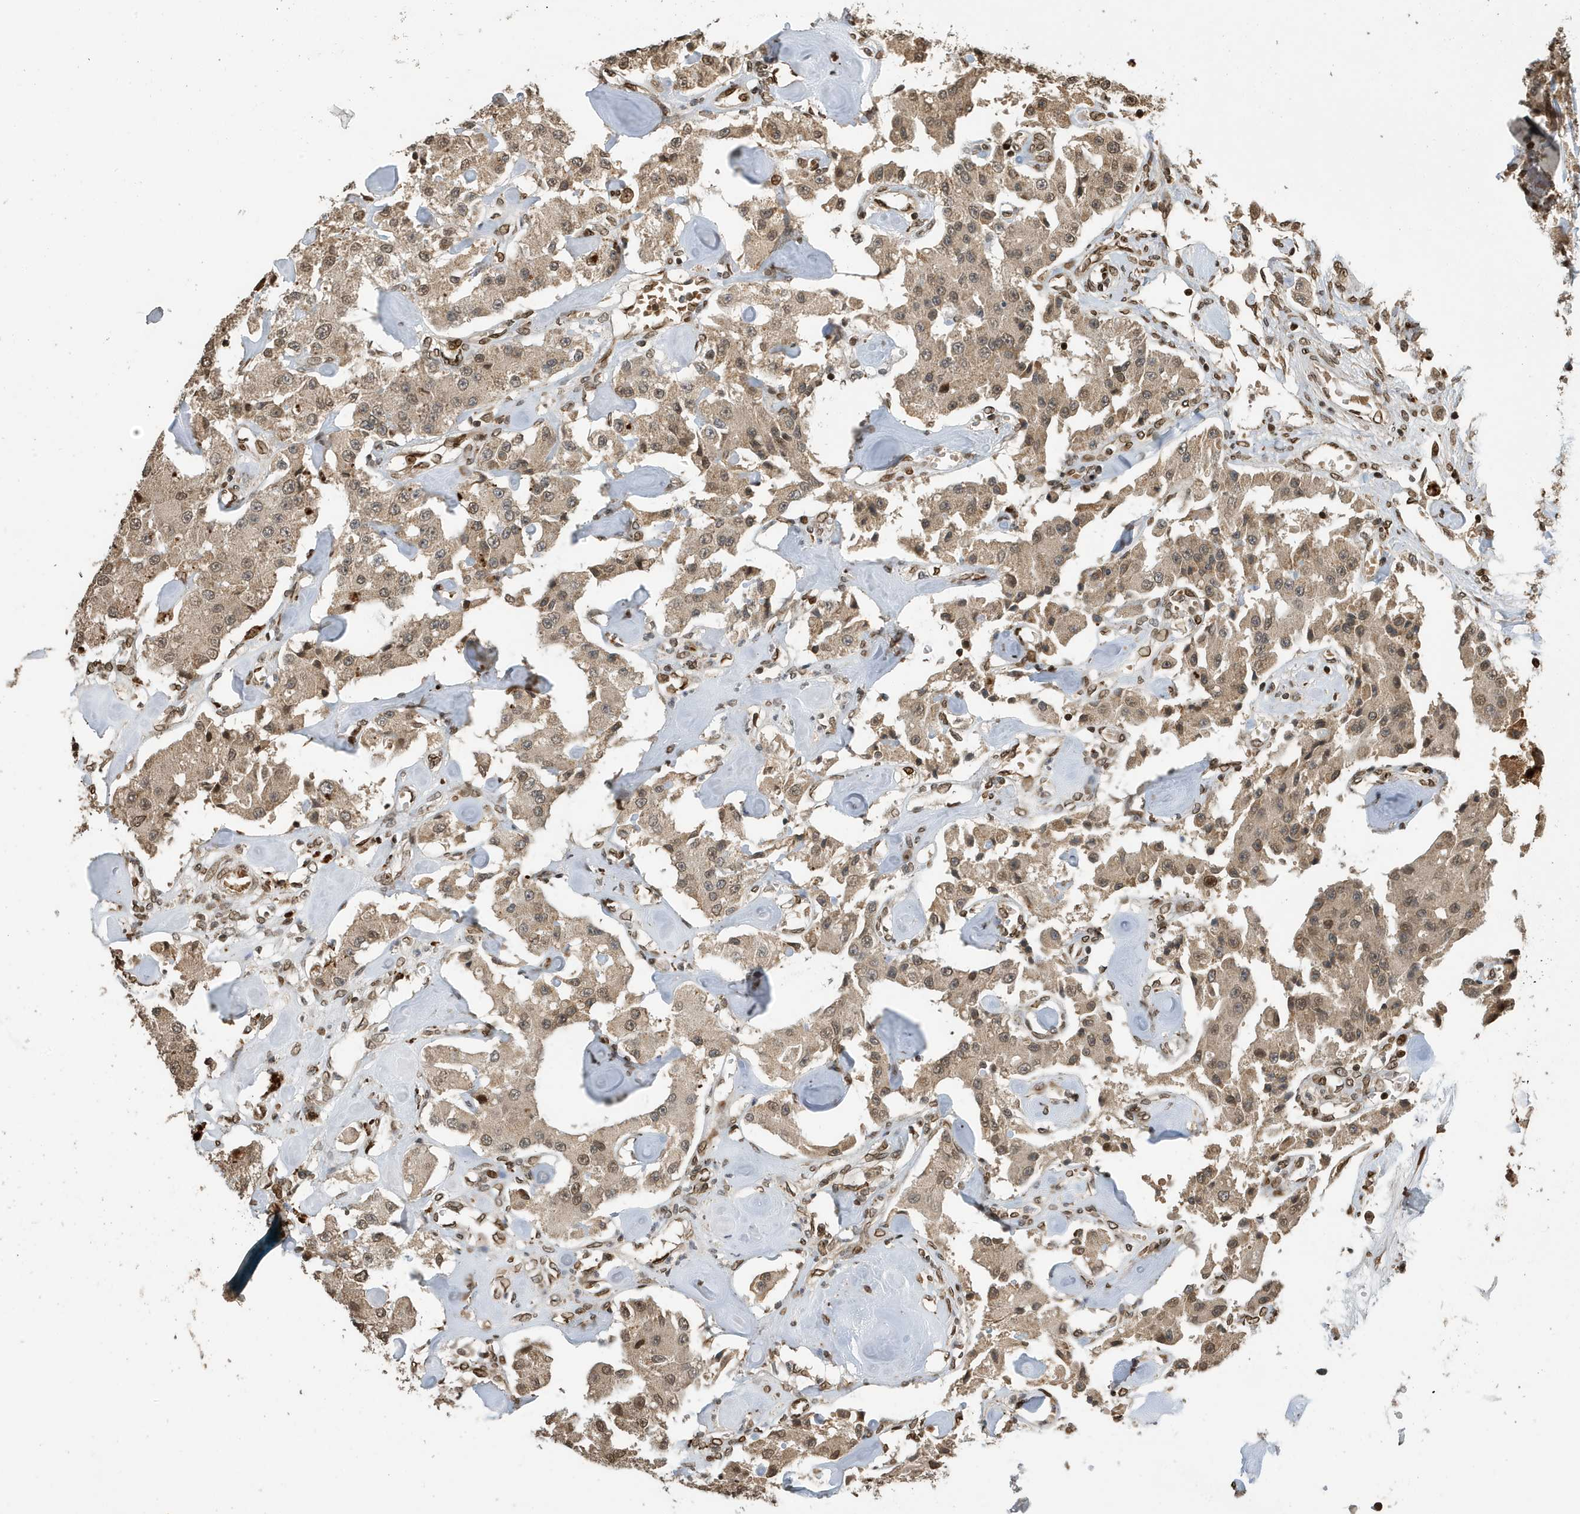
{"staining": {"intensity": "weak", "quantity": "25%-75%", "location": "cytoplasmic/membranous,nuclear"}, "tissue": "carcinoid", "cell_type": "Tumor cells", "image_type": "cancer", "snomed": [{"axis": "morphology", "description": "Carcinoid, malignant, NOS"}, {"axis": "topography", "description": "Pancreas"}], "caption": "This image displays immunohistochemistry (IHC) staining of carcinoid, with low weak cytoplasmic/membranous and nuclear expression in approximately 25%-75% of tumor cells.", "gene": "DUSP18", "patient": {"sex": "male", "age": 41}}